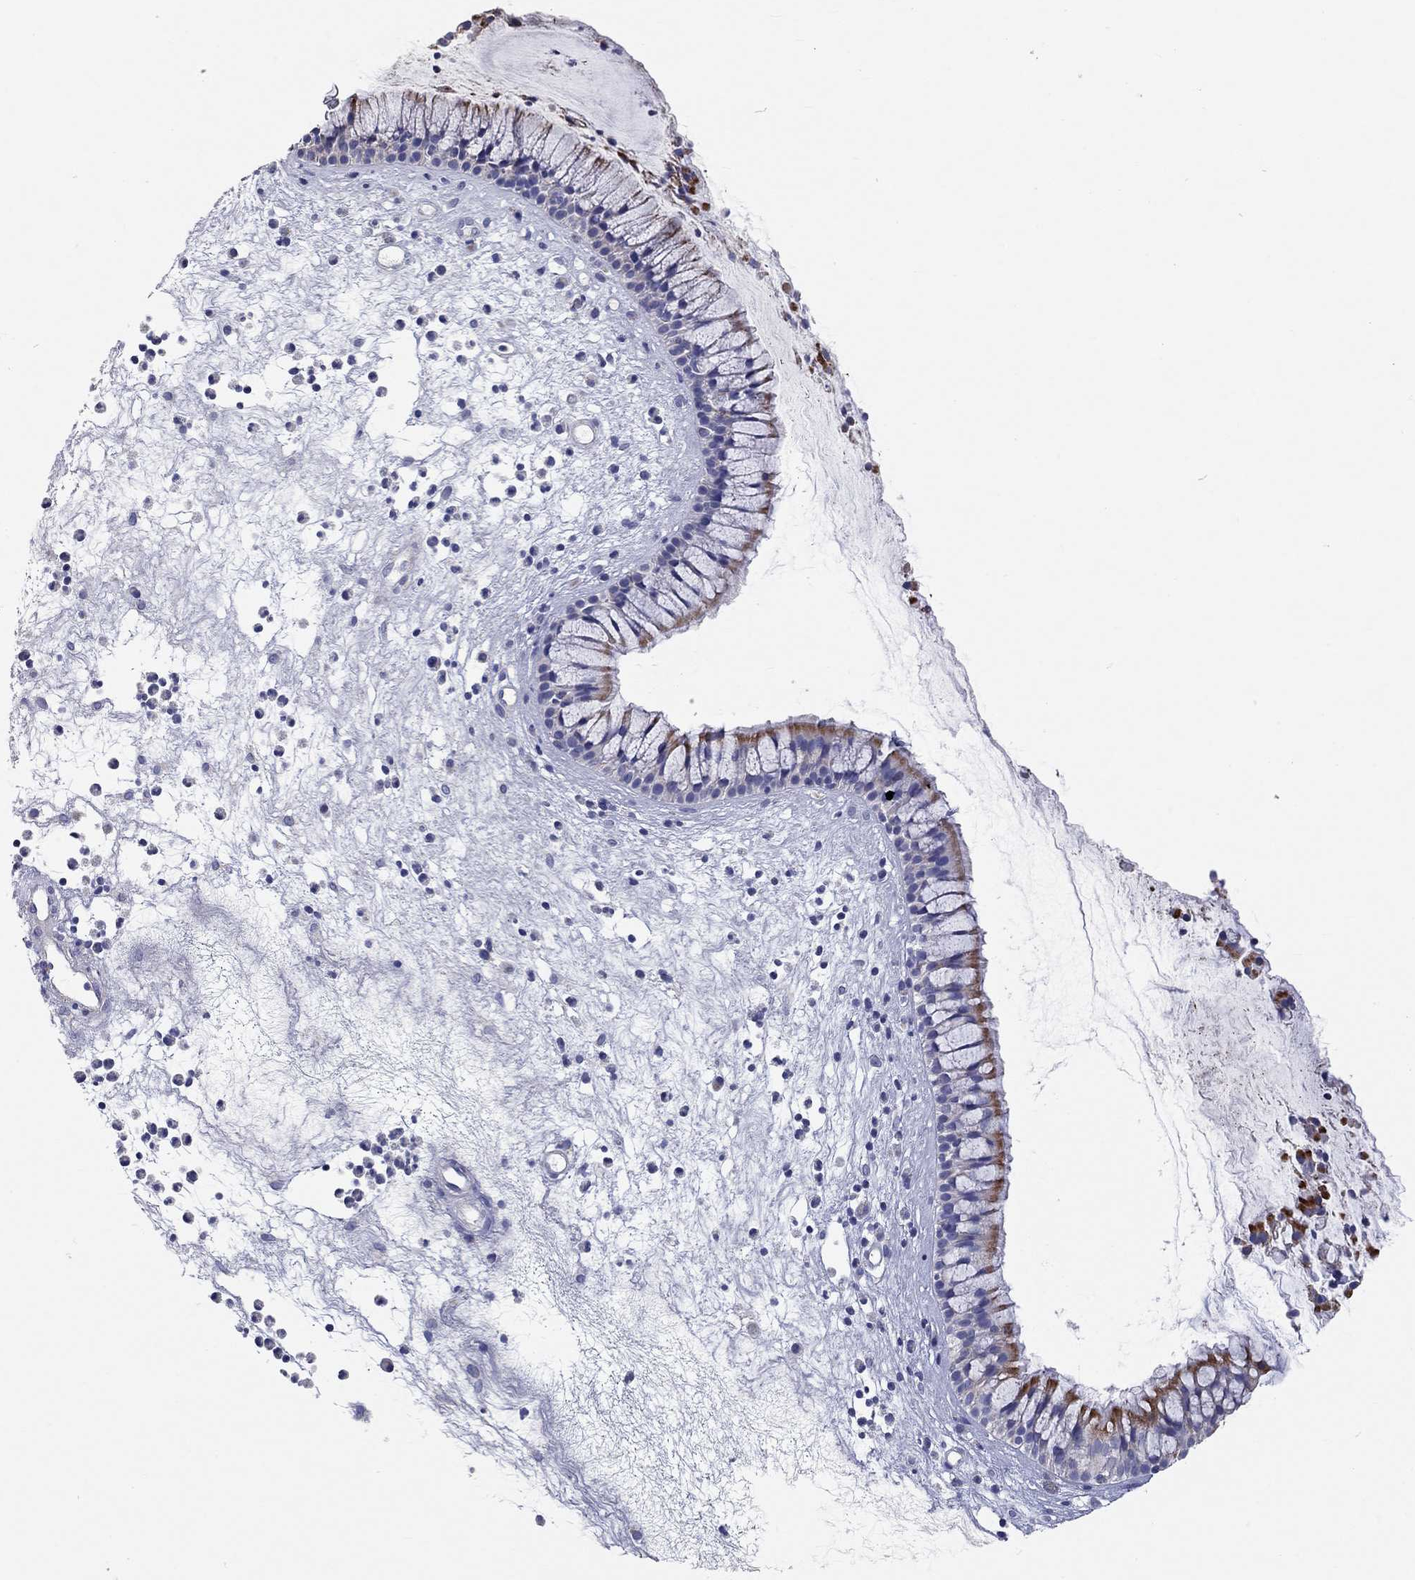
{"staining": {"intensity": "moderate", "quantity": "25%-75%", "location": "cytoplasmic/membranous"}, "tissue": "nasopharynx", "cell_type": "Respiratory epithelial cells", "image_type": "normal", "snomed": [{"axis": "morphology", "description": "Normal tissue, NOS"}, {"axis": "topography", "description": "Nasopharynx"}], "caption": "About 25%-75% of respiratory epithelial cells in benign human nasopharynx exhibit moderate cytoplasmic/membranous protein expression as visualized by brown immunohistochemical staining.", "gene": "RCAN1", "patient": {"sex": "male", "age": 77}}